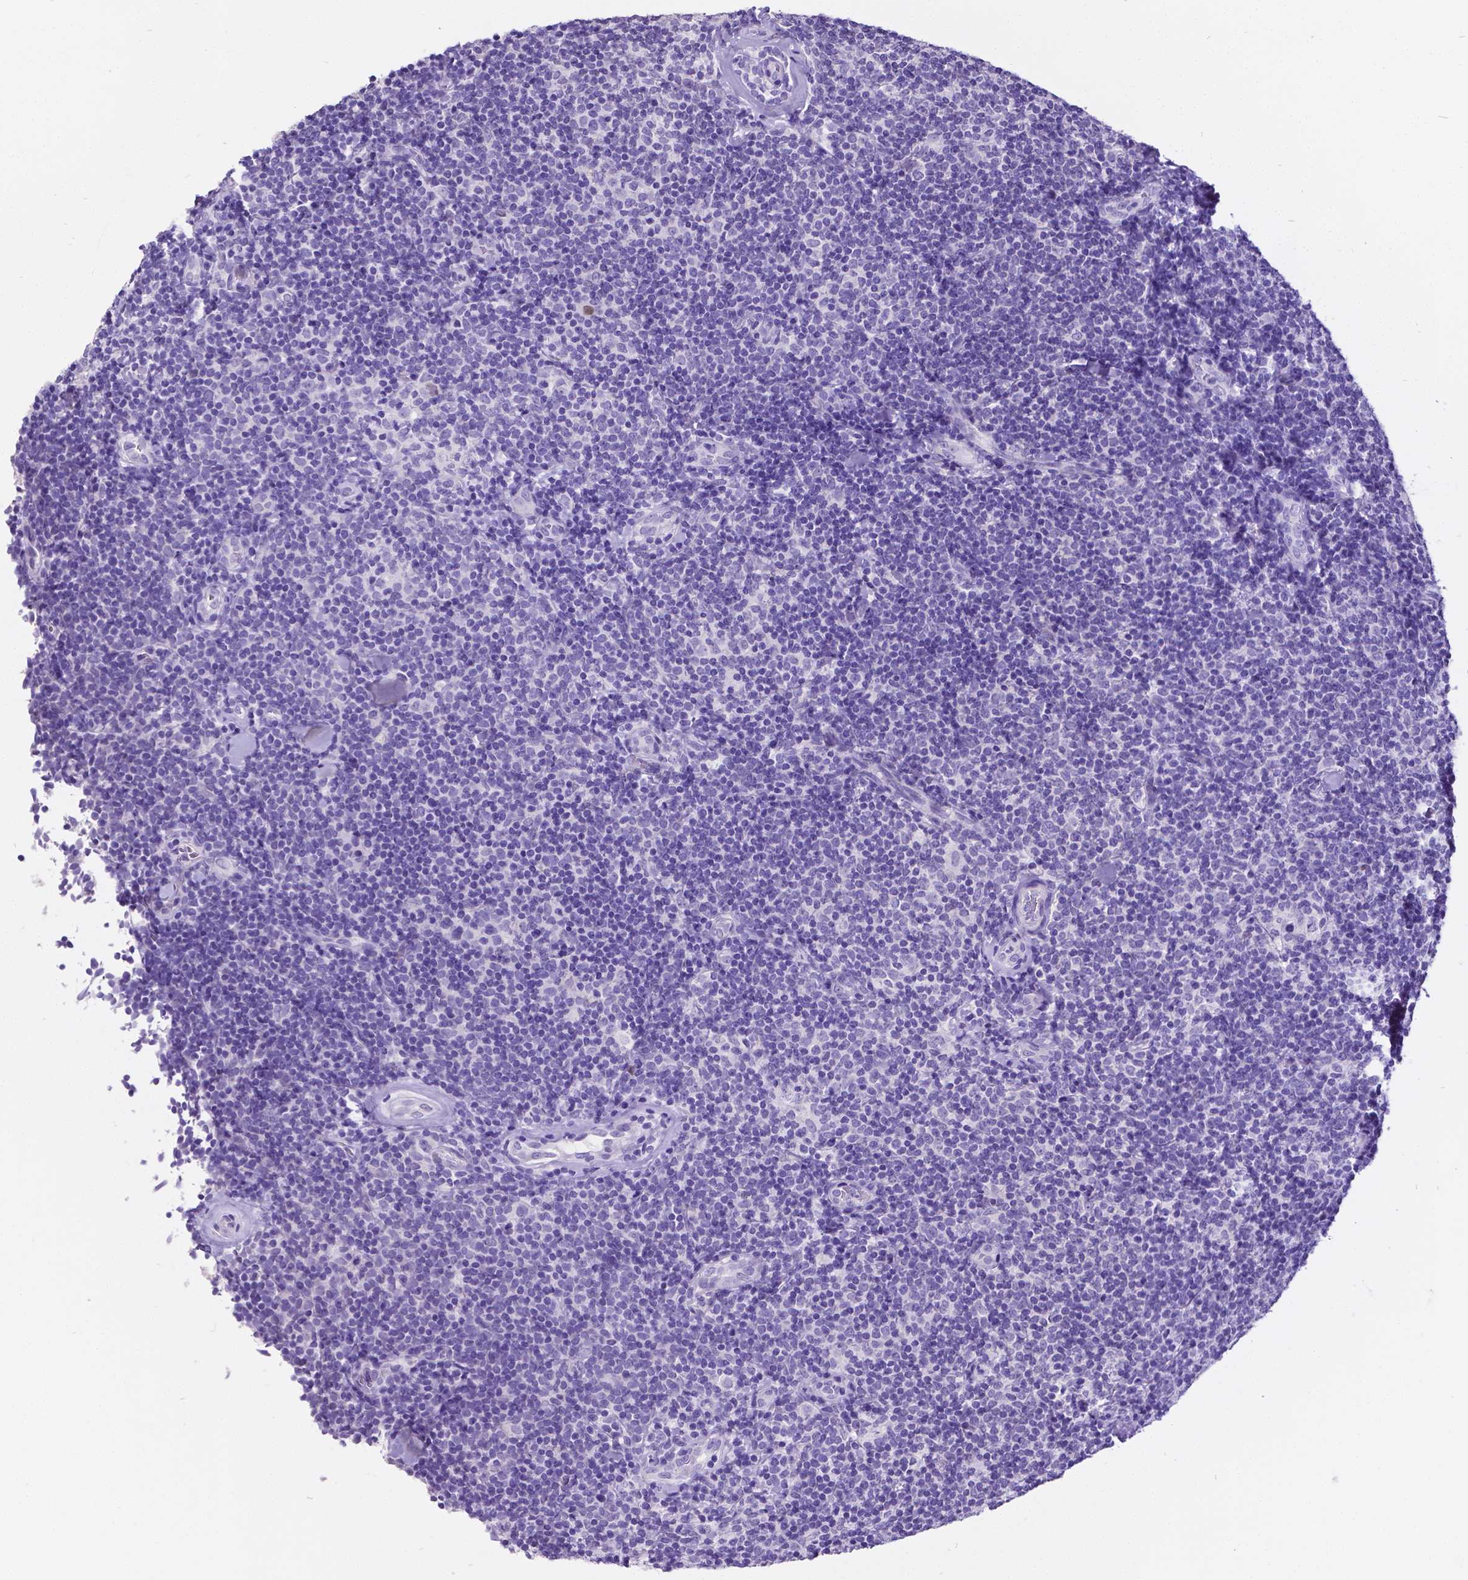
{"staining": {"intensity": "negative", "quantity": "none", "location": "none"}, "tissue": "lymphoma", "cell_type": "Tumor cells", "image_type": "cancer", "snomed": [{"axis": "morphology", "description": "Malignant lymphoma, non-Hodgkin's type, Low grade"}, {"axis": "topography", "description": "Lymph node"}], "caption": "A high-resolution photomicrograph shows IHC staining of lymphoma, which reveals no significant staining in tumor cells.", "gene": "SATB2", "patient": {"sex": "female", "age": 56}}